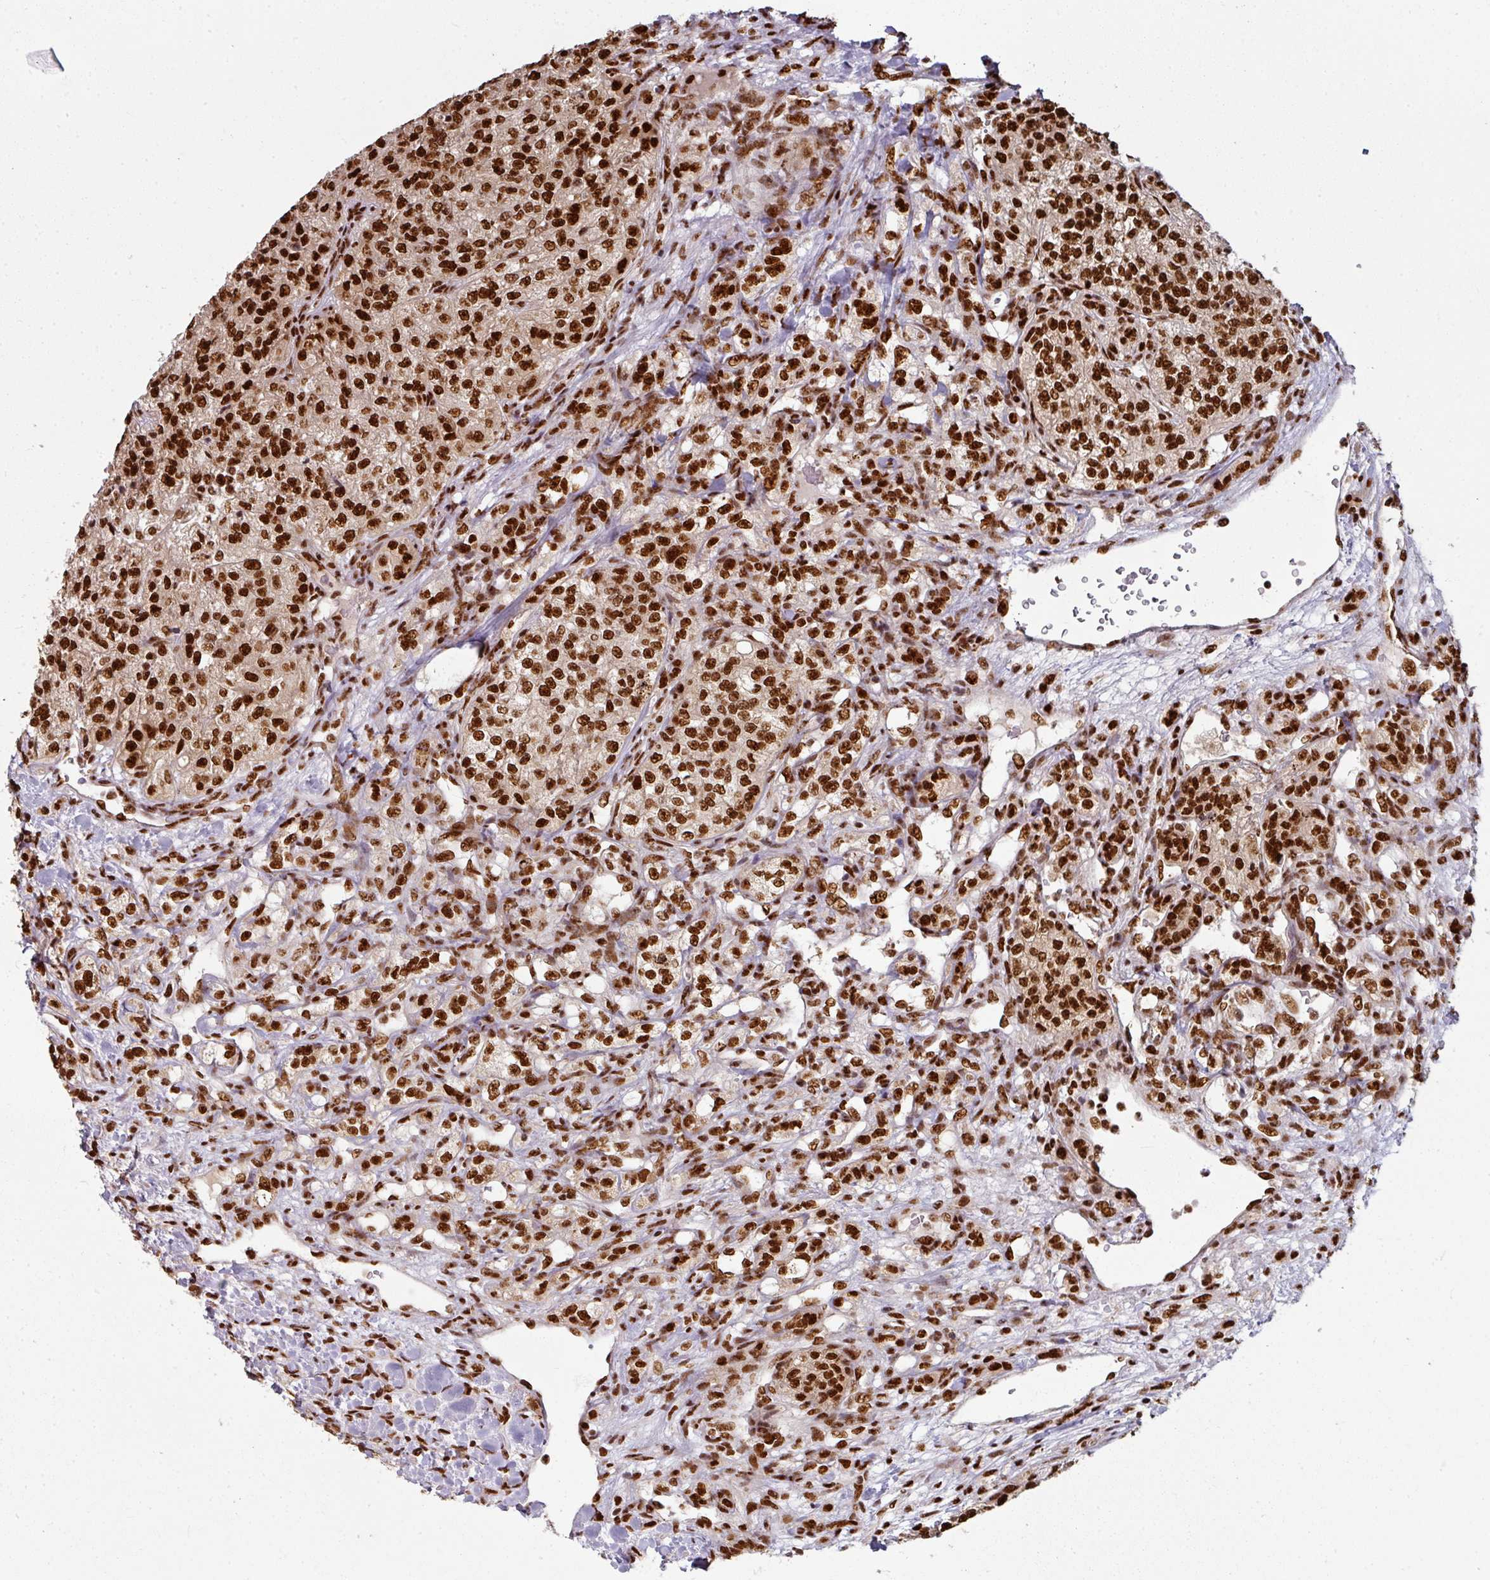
{"staining": {"intensity": "strong", "quantity": ">75%", "location": "nuclear"}, "tissue": "renal cancer", "cell_type": "Tumor cells", "image_type": "cancer", "snomed": [{"axis": "morphology", "description": "Adenocarcinoma, NOS"}, {"axis": "topography", "description": "Kidney"}], "caption": "The photomicrograph exhibits a brown stain indicating the presence of a protein in the nuclear of tumor cells in renal cancer (adenocarcinoma).", "gene": "SIK3", "patient": {"sex": "female", "age": 63}}